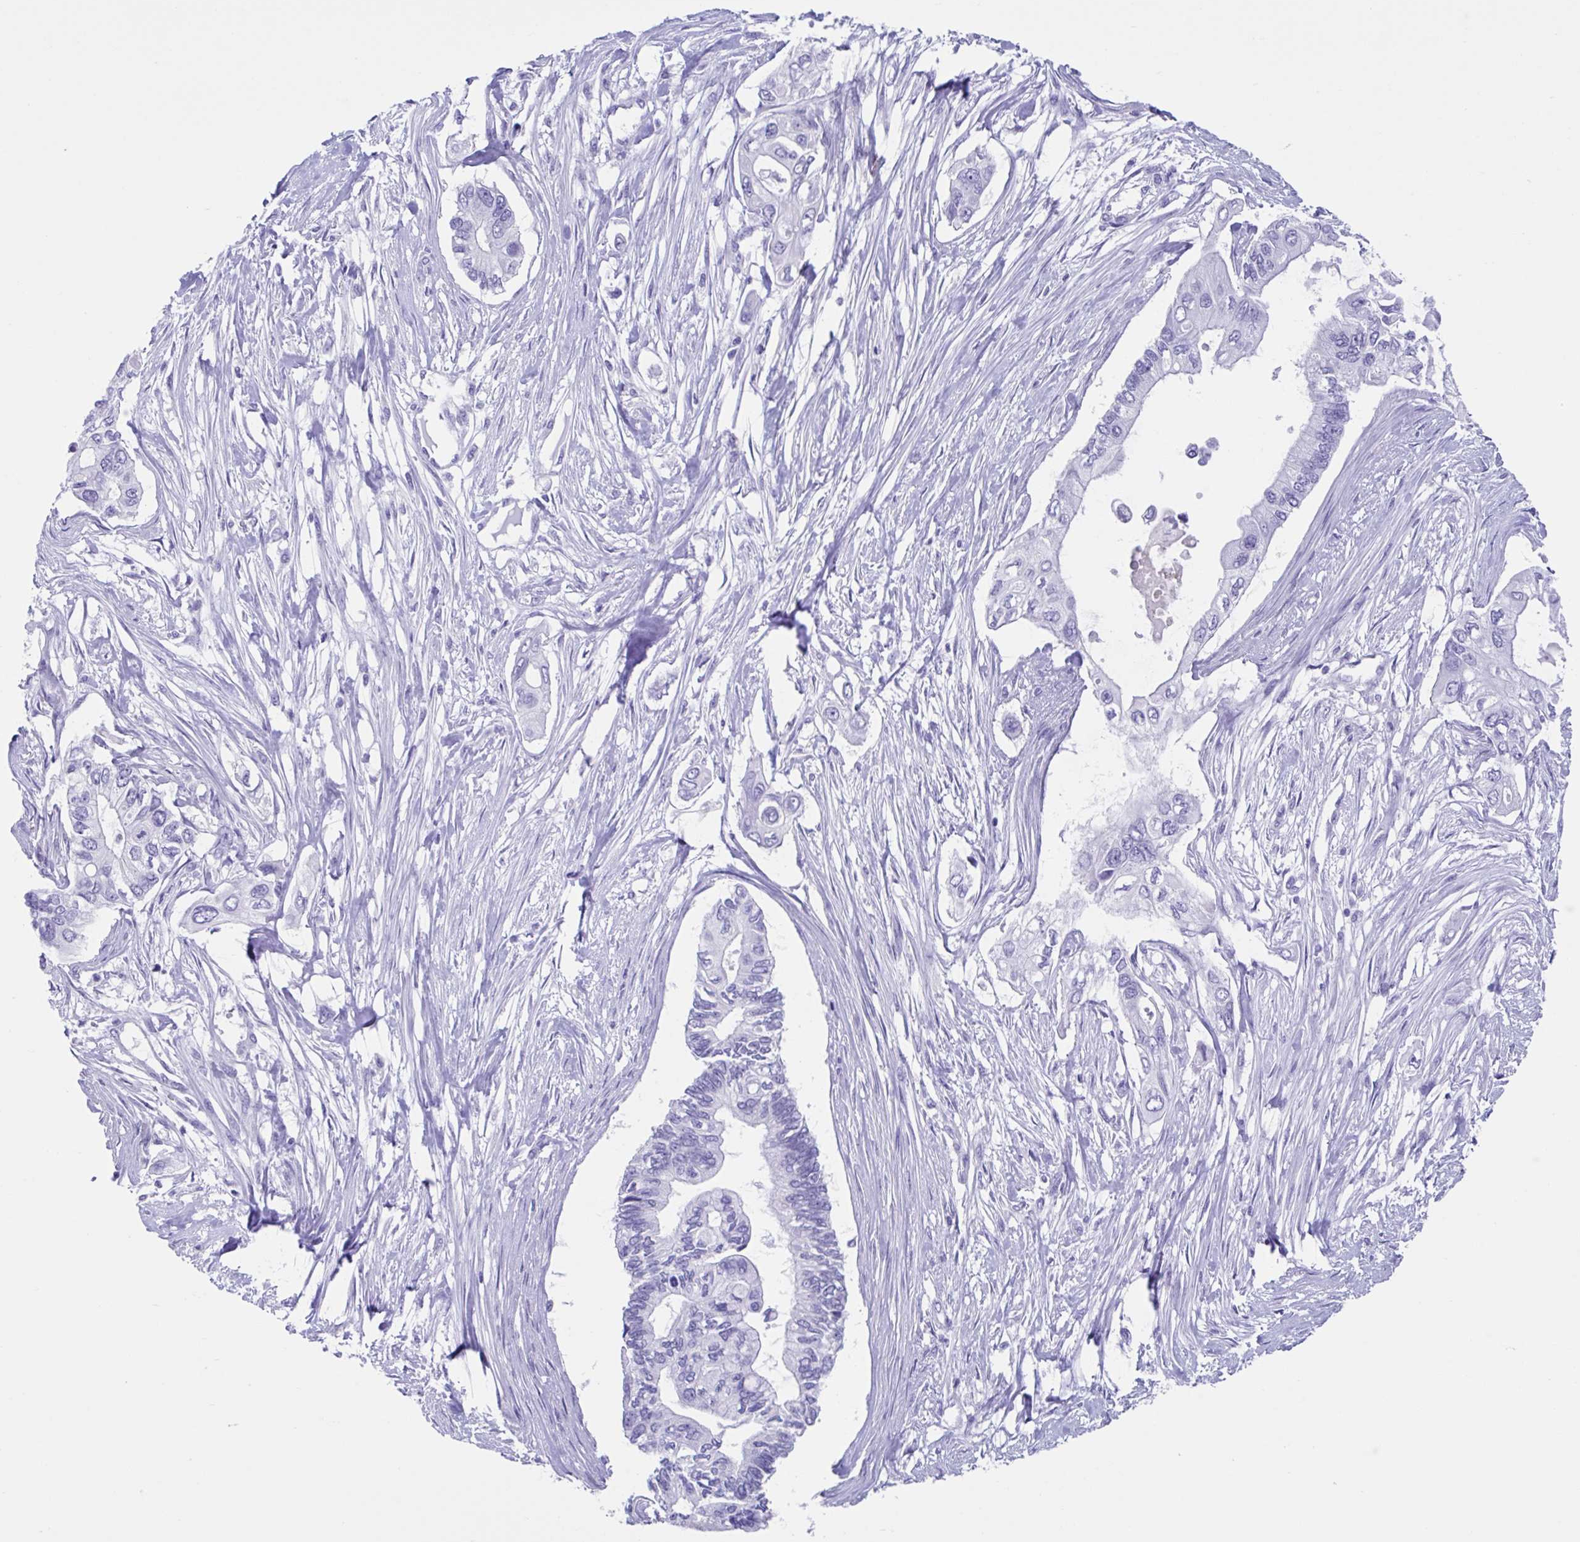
{"staining": {"intensity": "negative", "quantity": "none", "location": "none"}, "tissue": "pancreatic cancer", "cell_type": "Tumor cells", "image_type": "cancer", "snomed": [{"axis": "morphology", "description": "Adenocarcinoma, NOS"}, {"axis": "topography", "description": "Pancreas"}], "caption": "High power microscopy histopathology image of an immunohistochemistry micrograph of pancreatic cancer (adenocarcinoma), revealing no significant staining in tumor cells.", "gene": "USP35", "patient": {"sex": "female", "age": 63}}